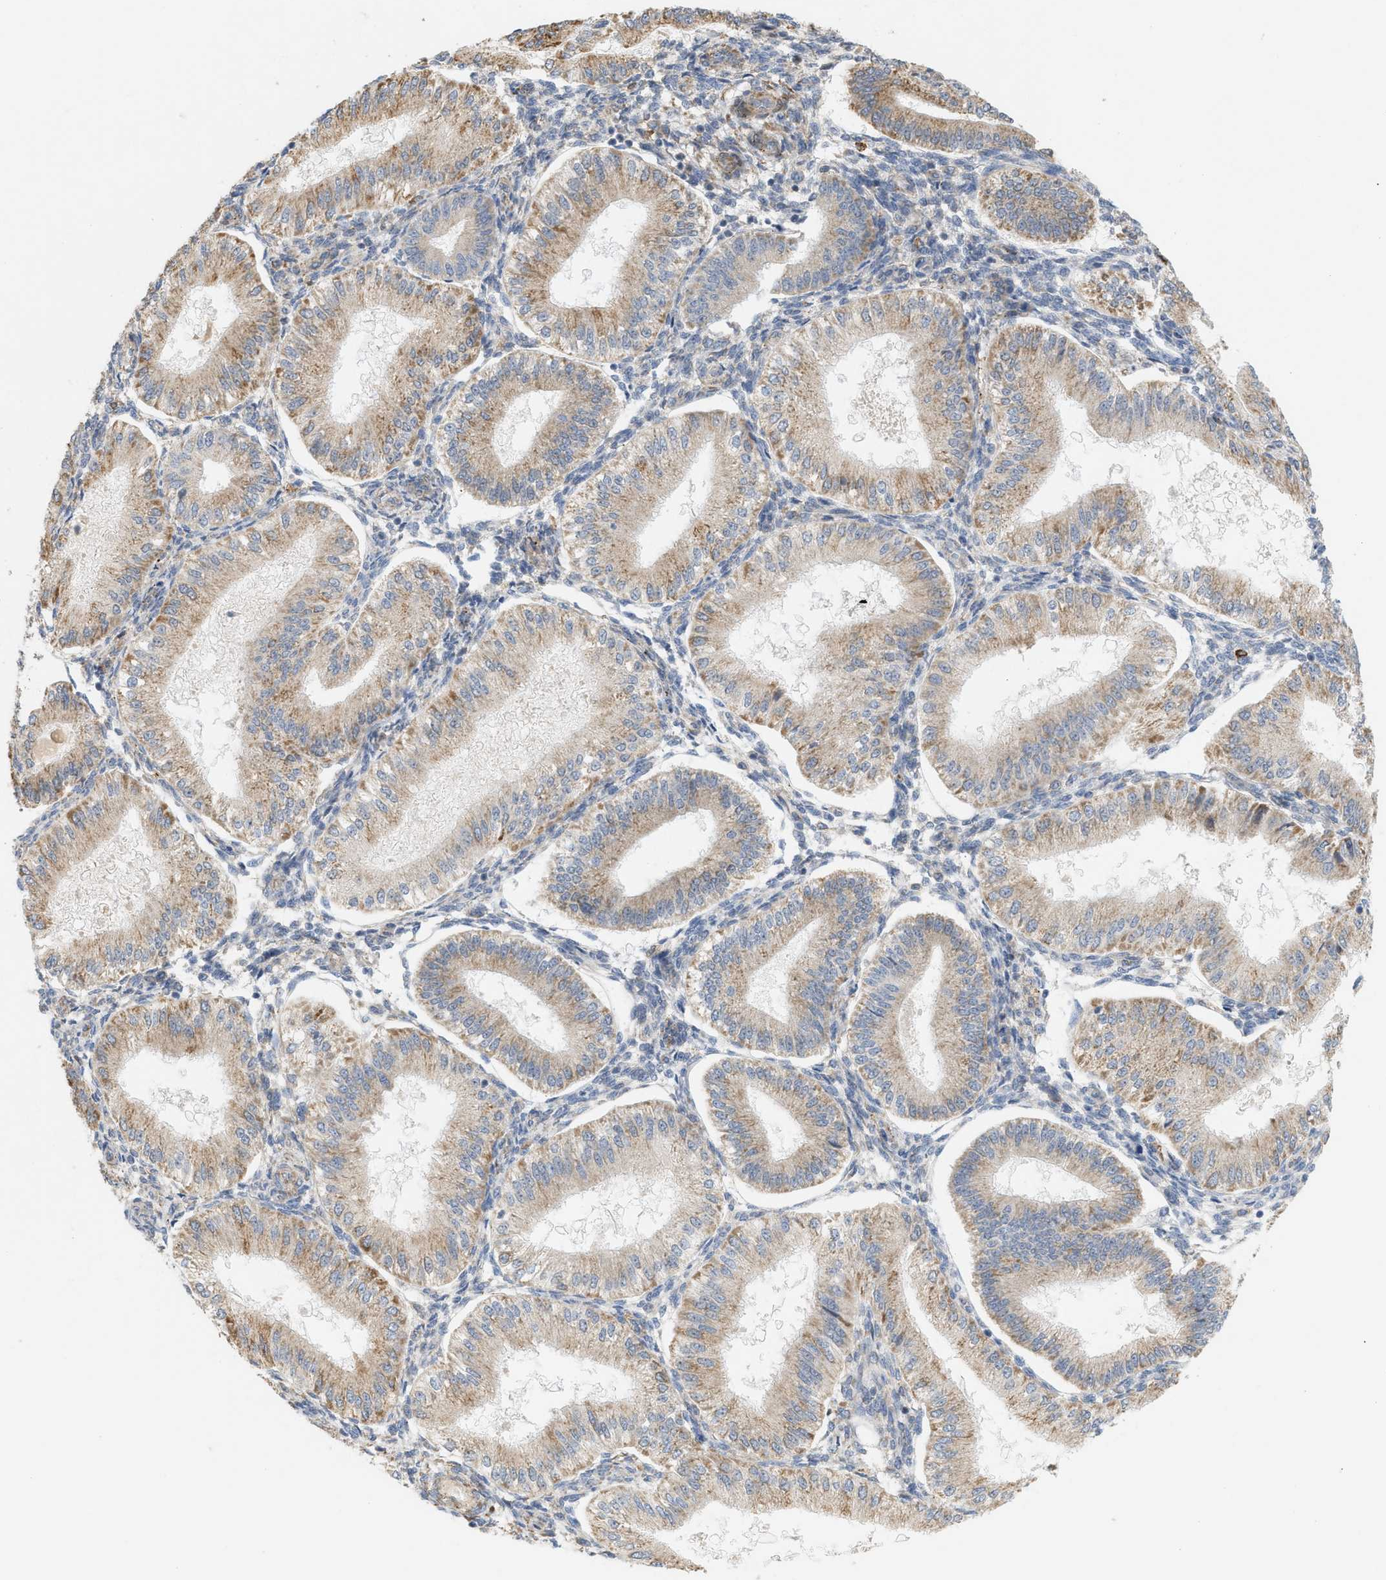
{"staining": {"intensity": "weak", "quantity": "<25%", "location": "cytoplasmic/membranous"}, "tissue": "endometrium", "cell_type": "Cells in endometrial stroma", "image_type": "normal", "snomed": [{"axis": "morphology", "description": "Normal tissue, NOS"}, {"axis": "topography", "description": "Endometrium"}], "caption": "Cells in endometrial stroma show no significant staining in unremarkable endometrium. (DAB (3,3'-diaminobenzidine) immunohistochemistry (IHC) with hematoxylin counter stain).", "gene": "SVOP", "patient": {"sex": "female", "age": 39}}